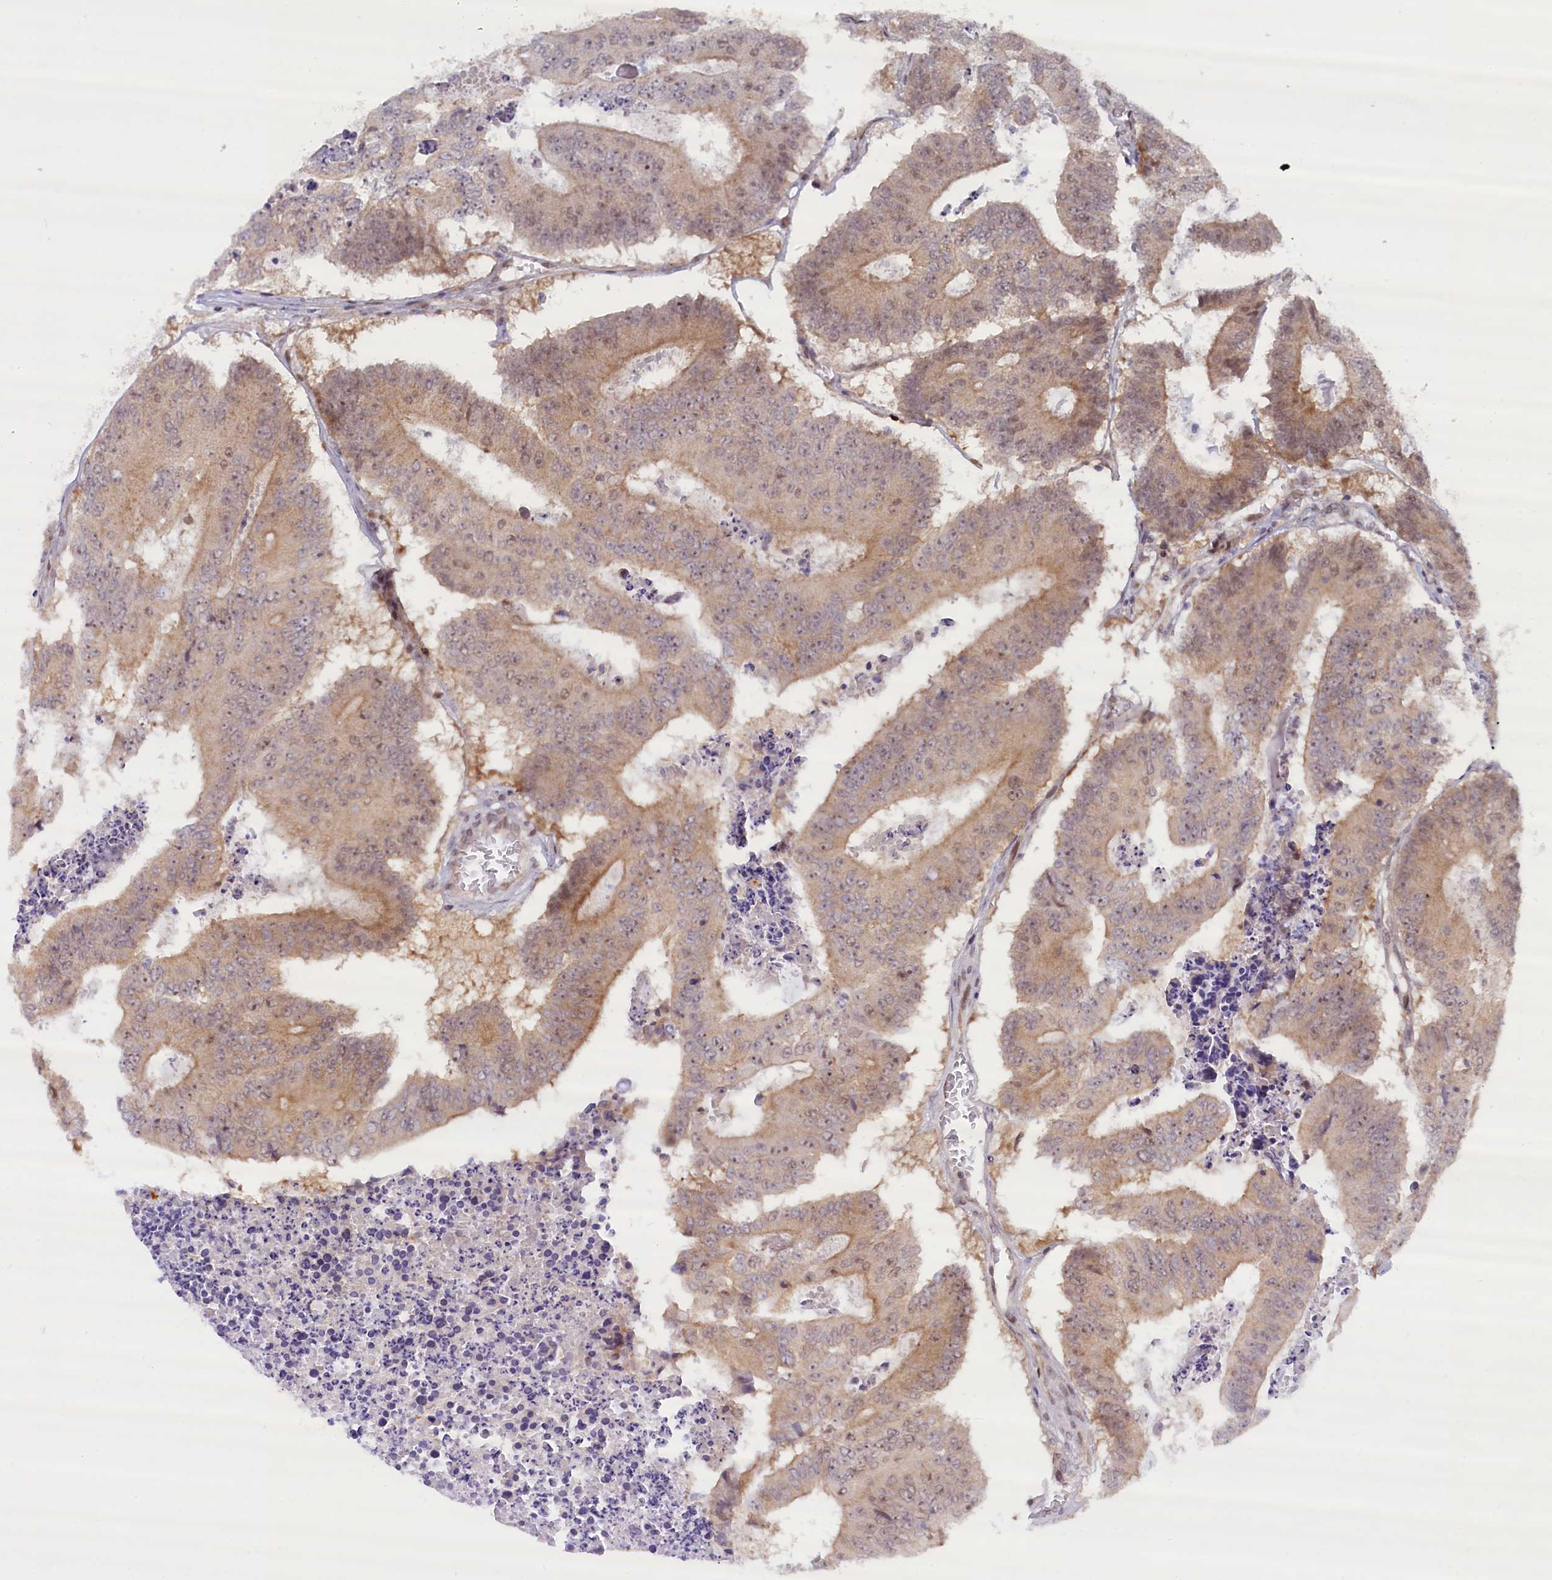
{"staining": {"intensity": "weak", "quantity": "25%-75%", "location": "cytoplasmic/membranous"}, "tissue": "colorectal cancer", "cell_type": "Tumor cells", "image_type": "cancer", "snomed": [{"axis": "morphology", "description": "Adenocarcinoma, NOS"}, {"axis": "topography", "description": "Colon"}], "caption": "DAB (3,3'-diaminobenzidine) immunohistochemical staining of human adenocarcinoma (colorectal) shows weak cytoplasmic/membranous protein staining in about 25%-75% of tumor cells.", "gene": "FCHO1", "patient": {"sex": "male", "age": 87}}